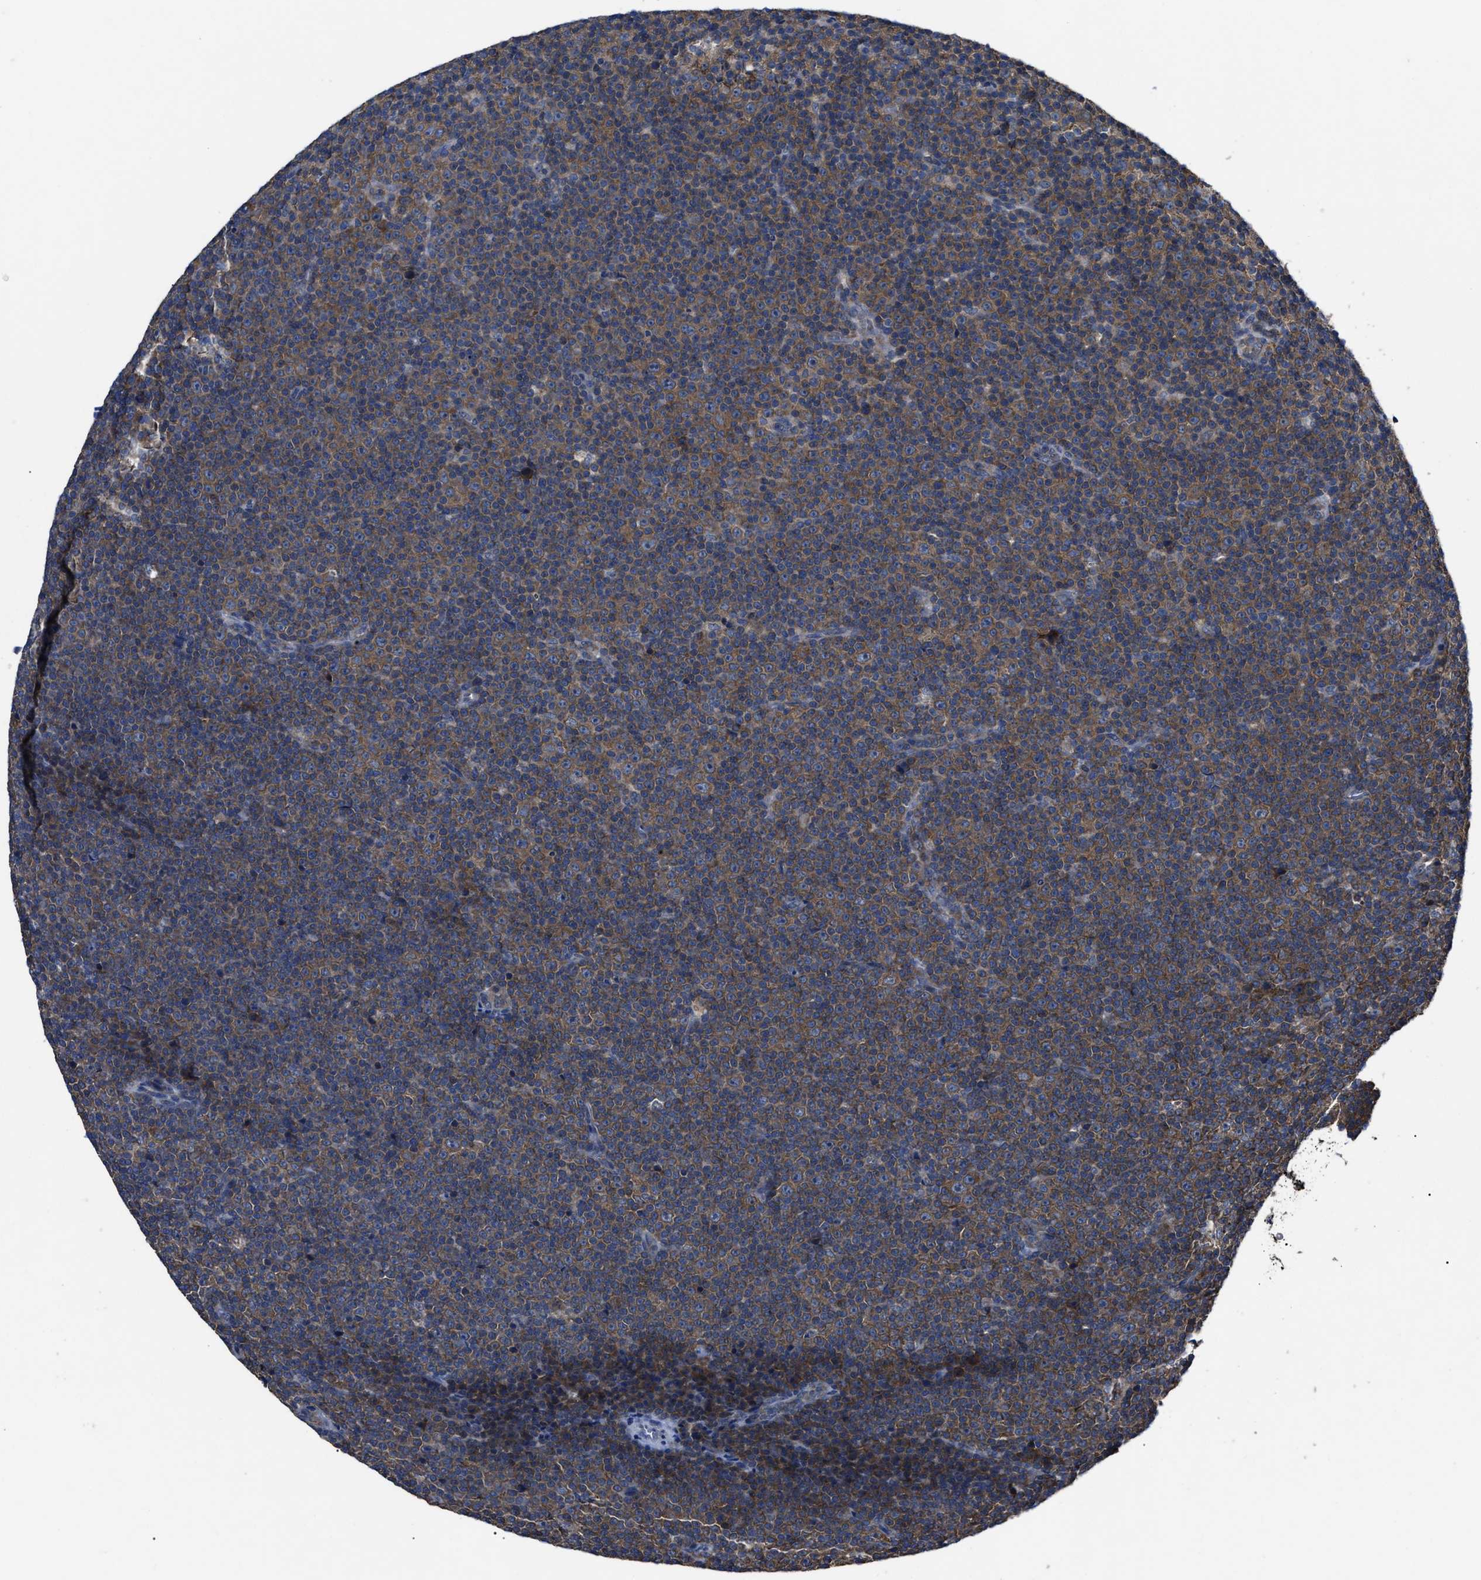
{"staining": {"intensity": "moderate", "quantity": "25%-75%", "location": "cytoplasmic/membranous"}, "tissue": "lymphoma", "cell_type": "Tumor cells", "image_type": "cancer", "snomed": [{"axis": "morphology", "description": "Malignant lymphoma, non-Hodgkin's type, Low grade"}, {"axis": "topography", "description": "Lymph node"}], "caption": "The image shows staining of low-grade malignant lymphoma, non-Hodgkin's type, revealing moderate cytoplasmic/membranous protein positivity (brown color) within tumor cells. (Stains: DAB in brown, nuclei in blue, Microscopy: brightfield microscopy at high magnification).", "gene": "UPF1", "patient": {"sex": "female", "age": 67}}